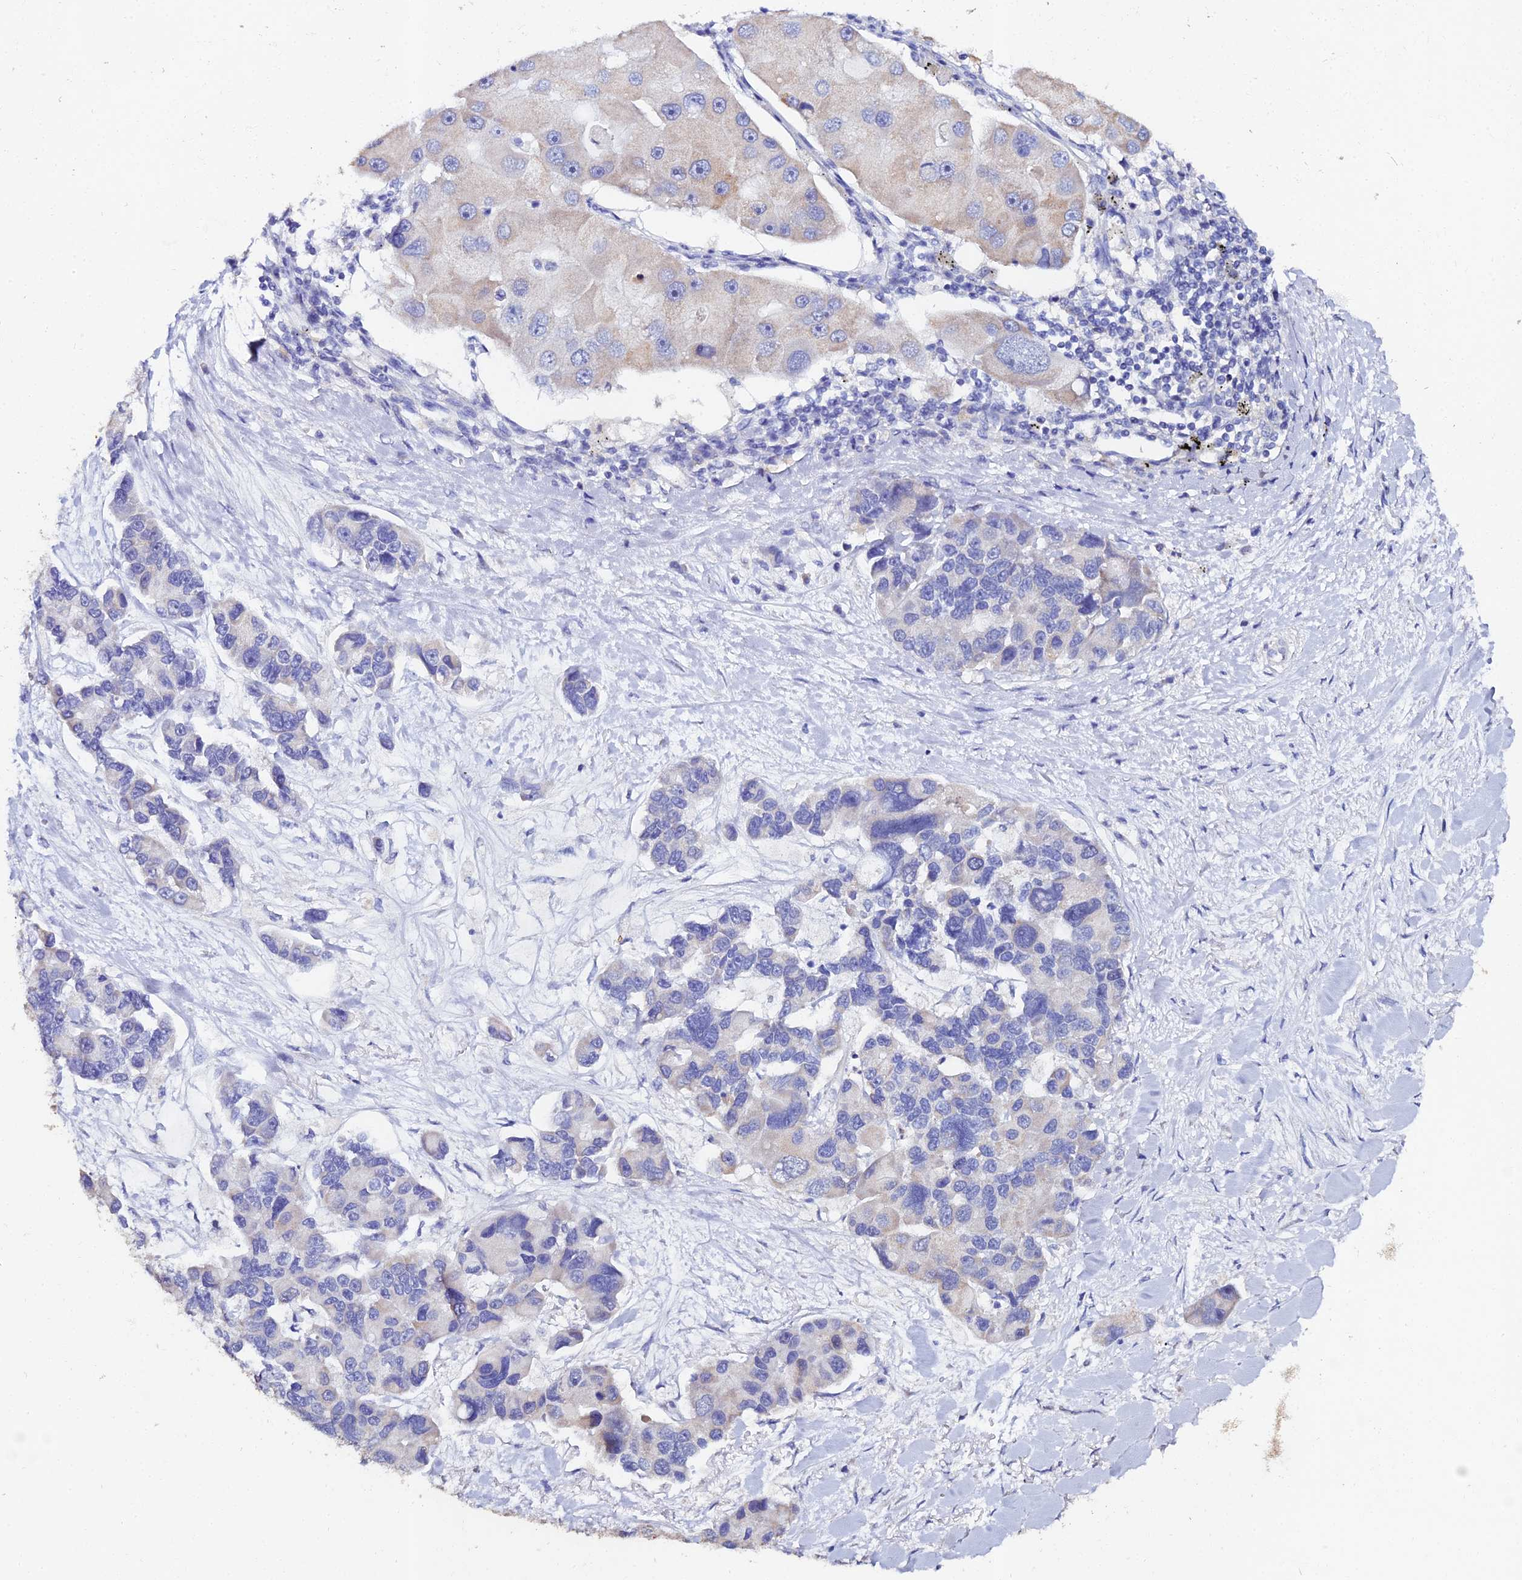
{"staining": {"intensity": "weak", "quantity": "<25%", "location": "cytoplasmic/membranous"}, "tissue": "lung cancer", "cell_type": "Tumor cells", "image_type": "cancer", "snomed": [{"axis": "morphology", "description": "Adenocarcinoma, NOS"}, {"axis": "topography", "description": "Lung"}], "caption": "DAB (3,3'-diaminobenzidine) immunohistochemical staining of lung adenocarcinoma reveals no significant expression in tumor cells. (DAB IHC with hematoxylin counter stain).", "gene": "ESRRG", "patient": {"sex": "female", "age": 54}}